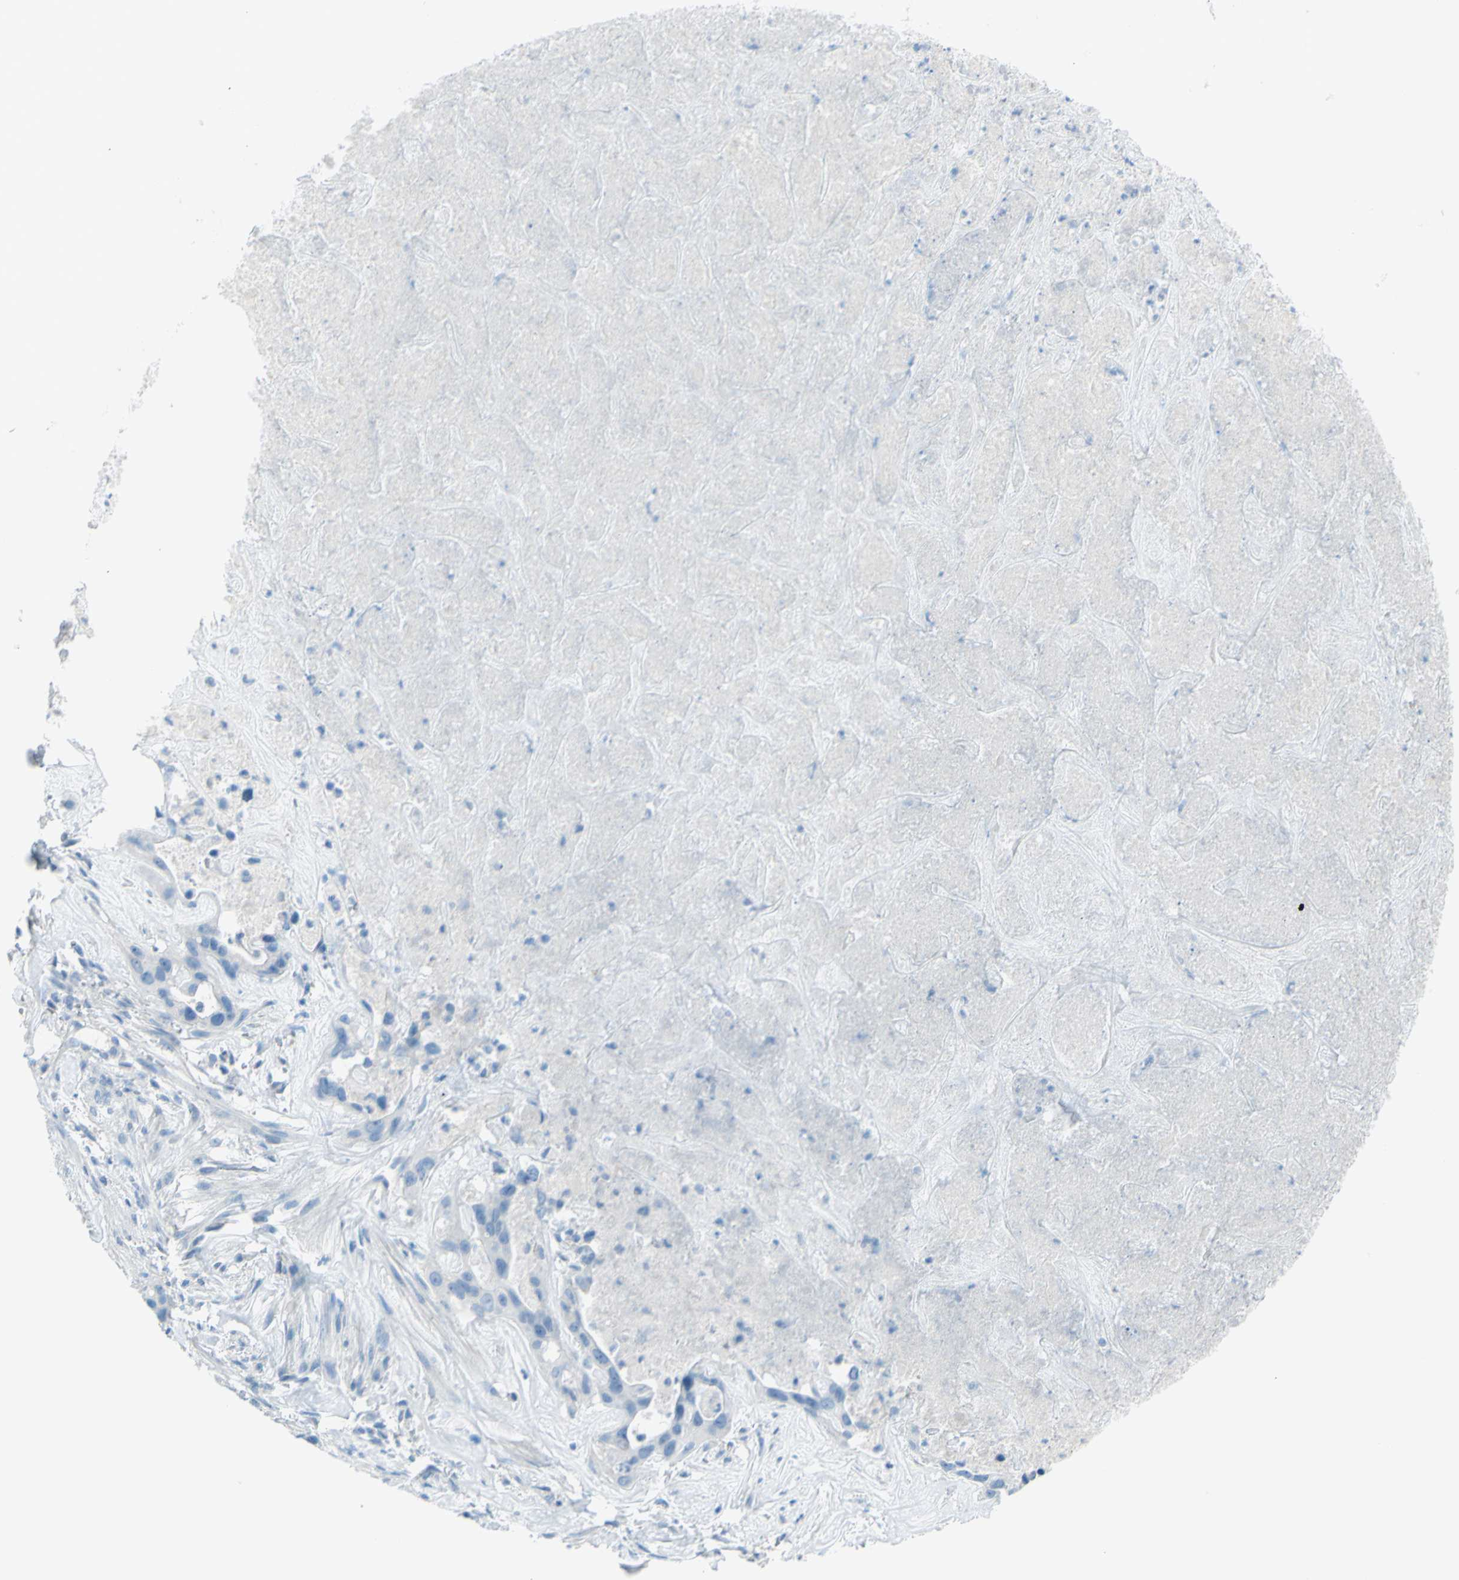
{"staining": {"intensity": "negative", "quantity": "none", "location": "none"}, "tissue": "liver cancer", "cell_type": "Tumor cells", "image_type": "cancer", "snomed": [{"axis": "morphology", "description": "Cholangiocarcinoma"}, {"axis": "topography", "description": "Liver"}], "caption": "Immunohistochemistry (IHC) of human liver cholangiocarcinoma reveals no staining in tumor cells. (Stains: DAB immunohistochemistry (IHC) with hematoxylin counter stain, Microscopy: brightfield microscopy at high magnification).", "gene": "TFPI2", "patient": {"sex": "female", "age": 65}}